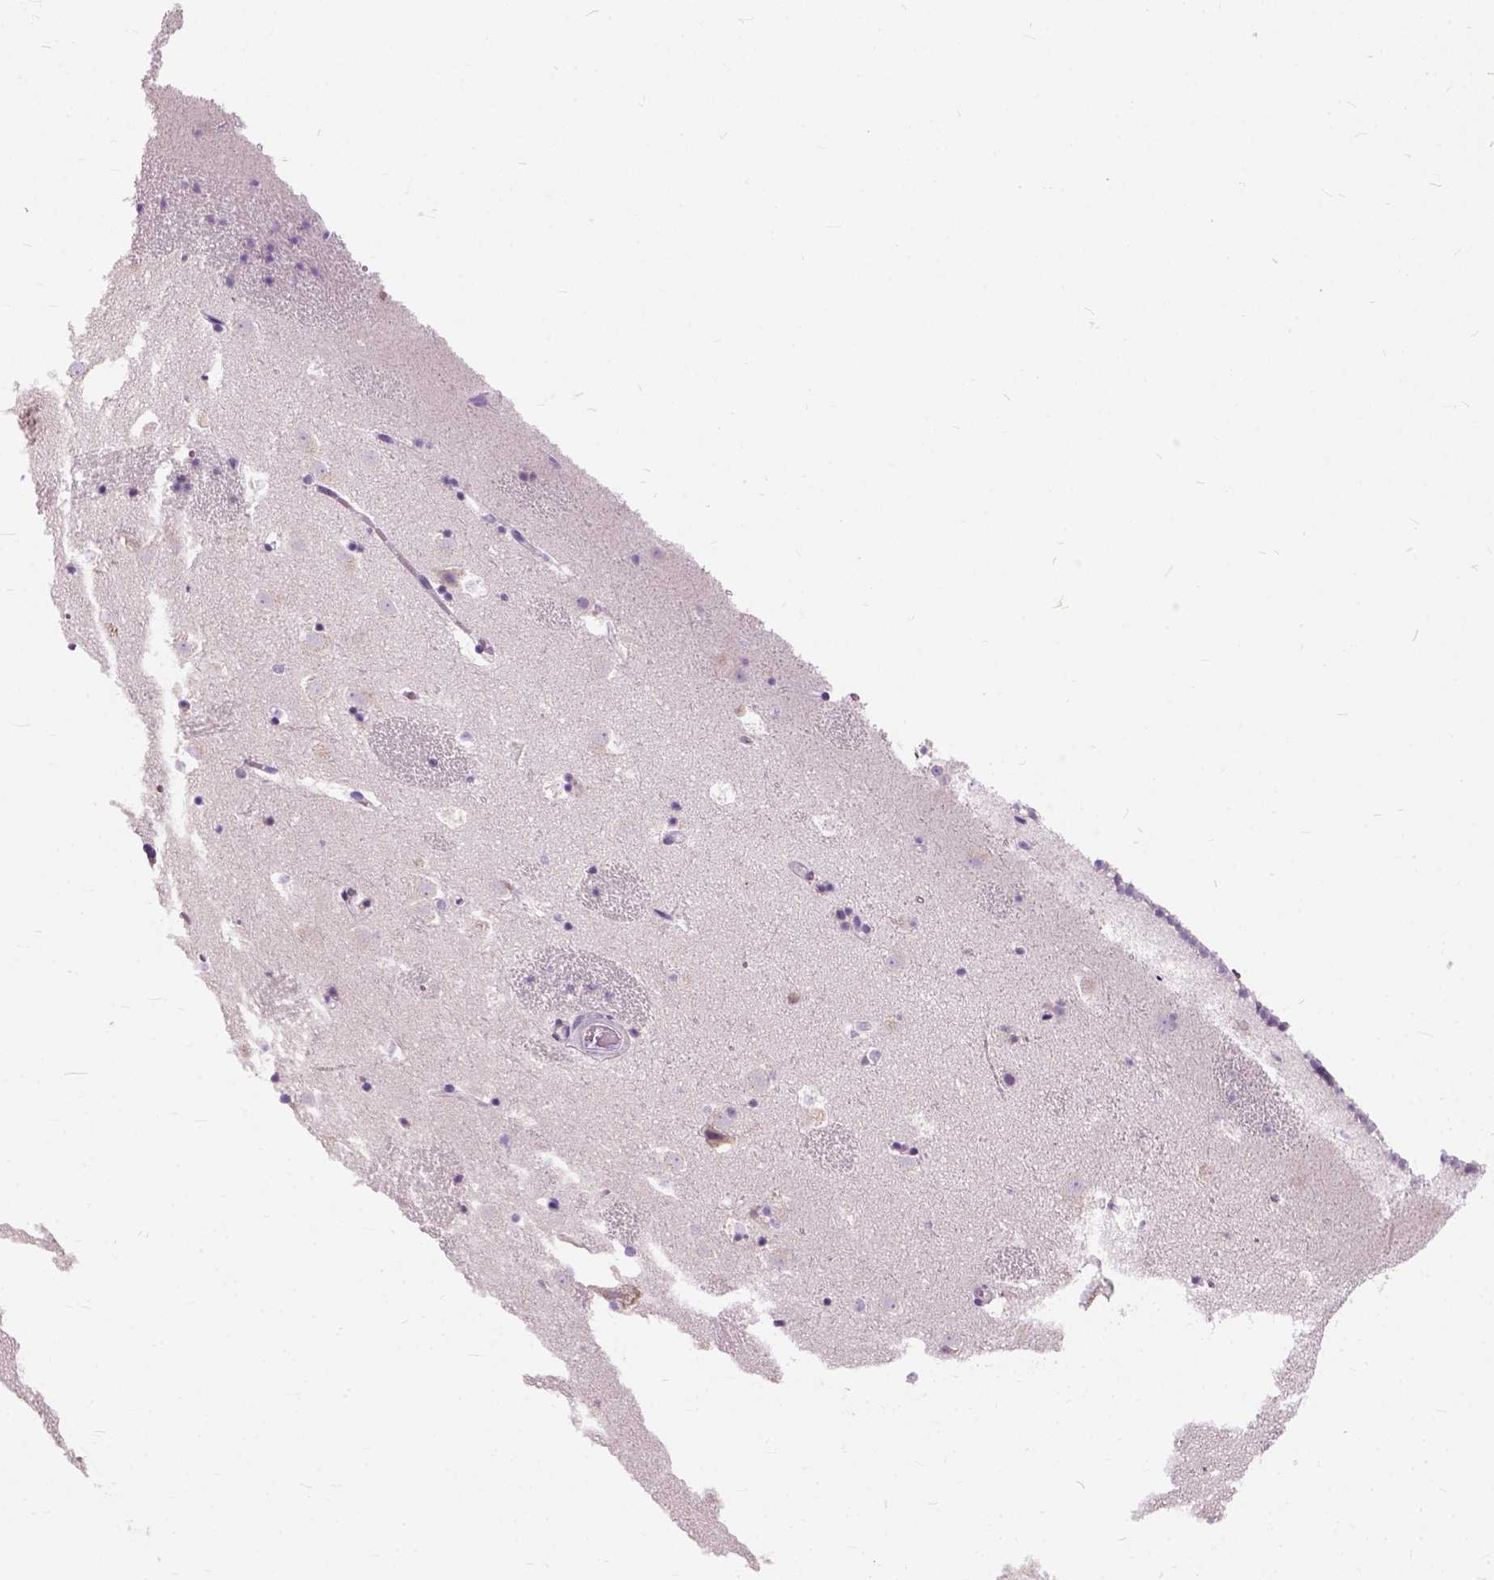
{"staining": {"intensity": "negative", "quantity": "none", "location": "none"}, "tissue": "caudate", "cell_type": "Glial cells", "image_type": "normal", "snomed": [{"axis": "morphology", "description": "Normal tissue, NOS"}, {"axis": "topography", "description": "Lateral ventricle wall"}], "caption": "The histopathology image reveals no staining of glial cells in unremarkable caudate.", "gene": "TRIM72", "patient": {"sex": "male", "age": 37}}